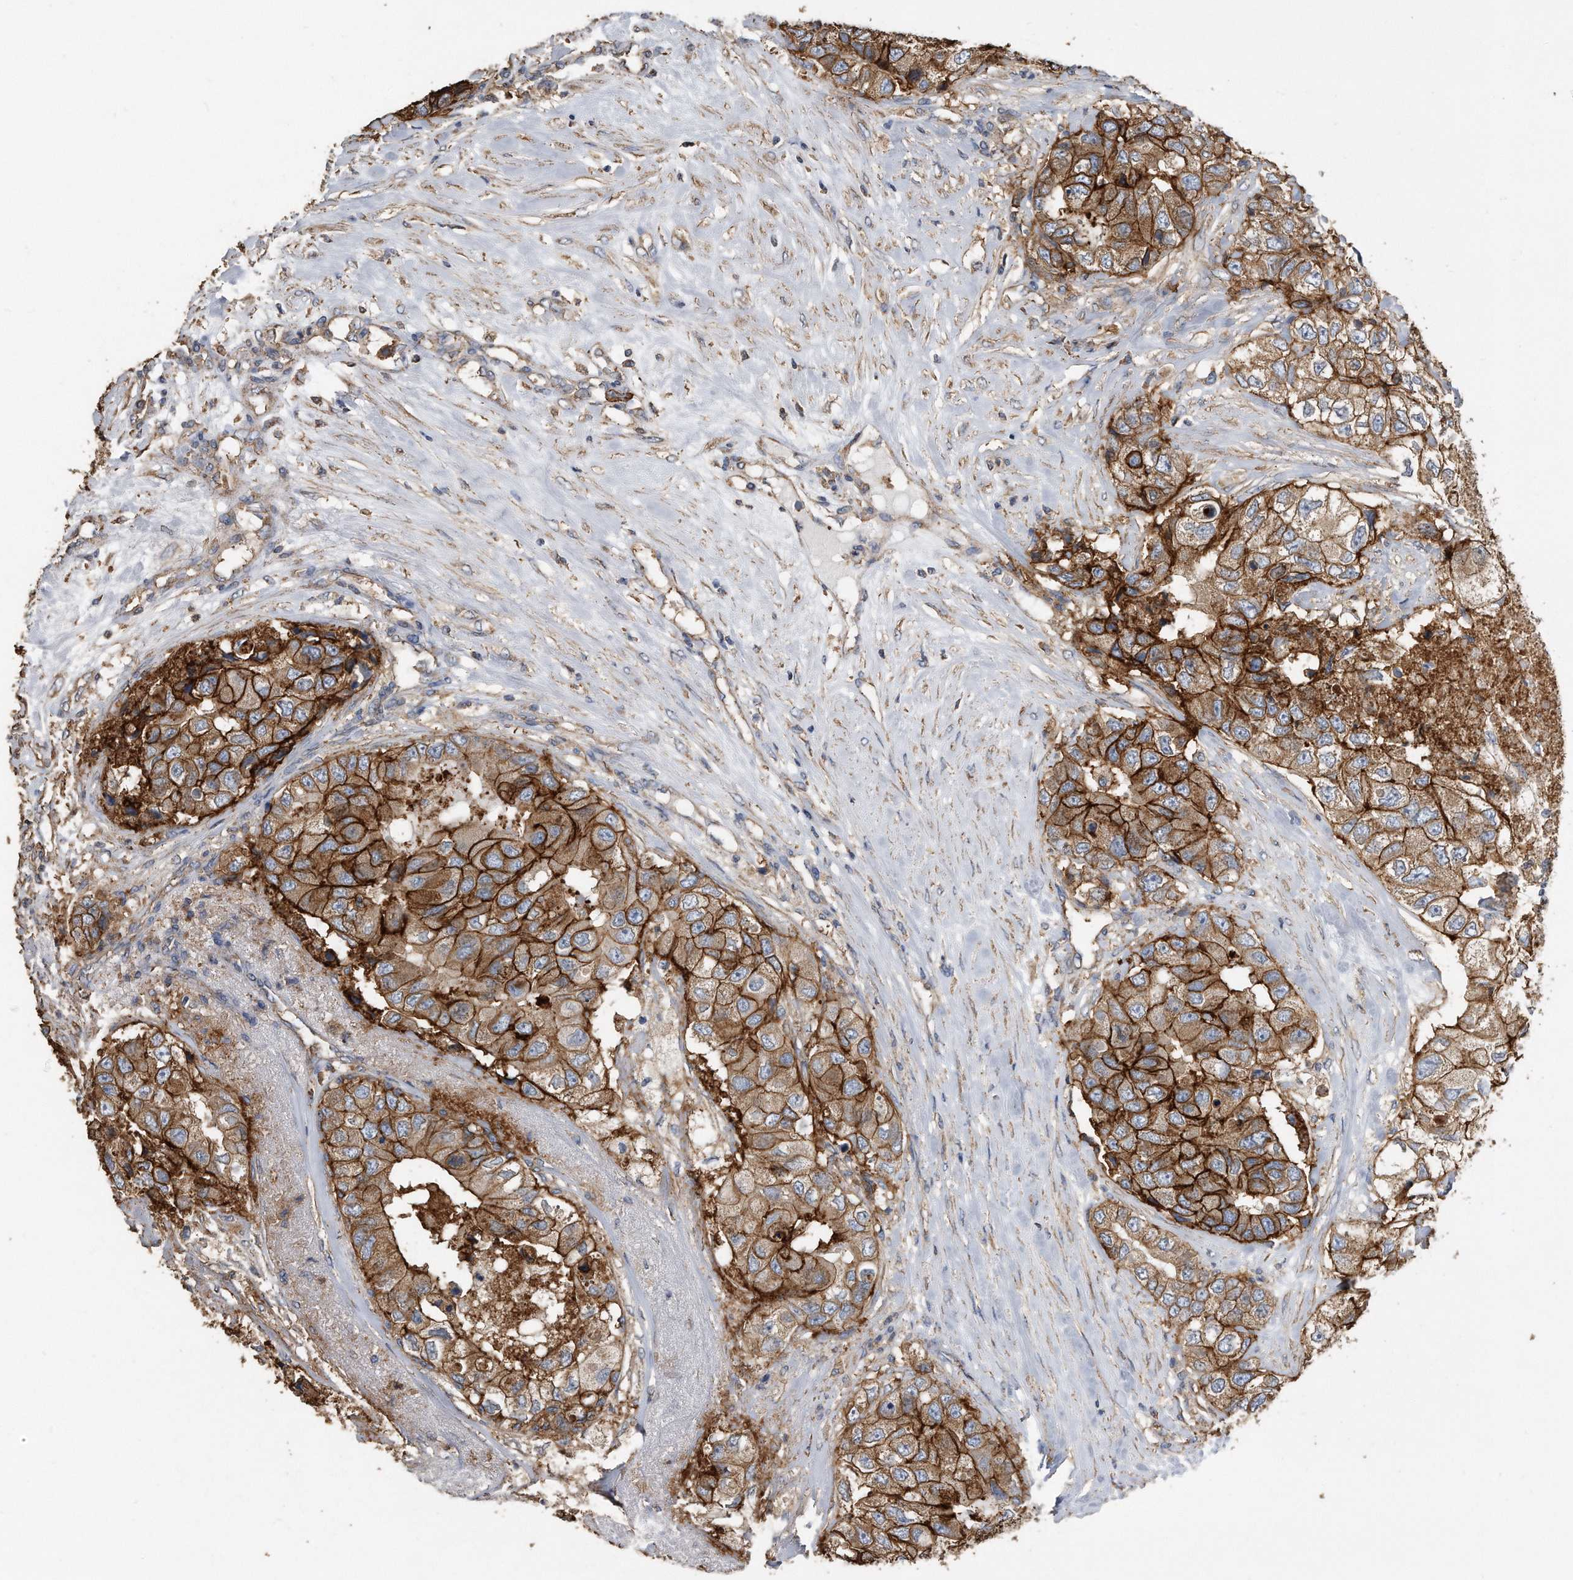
{"staining": {"intensity": "strong", "quantity": ">75%", "location": "cytoplasmic/membranous"}, "tissue": "breast cancer", "cell_type": "Tumor cells", "image_type": "cancer", "snomed": [{"axis": "morphology", "description": "Duct carcinoma"}, {"axis": "topography", "description": "Breast"}], "caption": "The image shows immunohistochemical staining of invasive ductal carcinoma (breast). There is strong cytoplasmic/membranous positivity is present in about >75% of tumor cells. The protein is stained brown, and the nuclei are stained in blue (DAB IHC with brightfield microscopy, high magnification).", "gene": "CDCP1", "patient": {"sex": "female", "age": 62}}